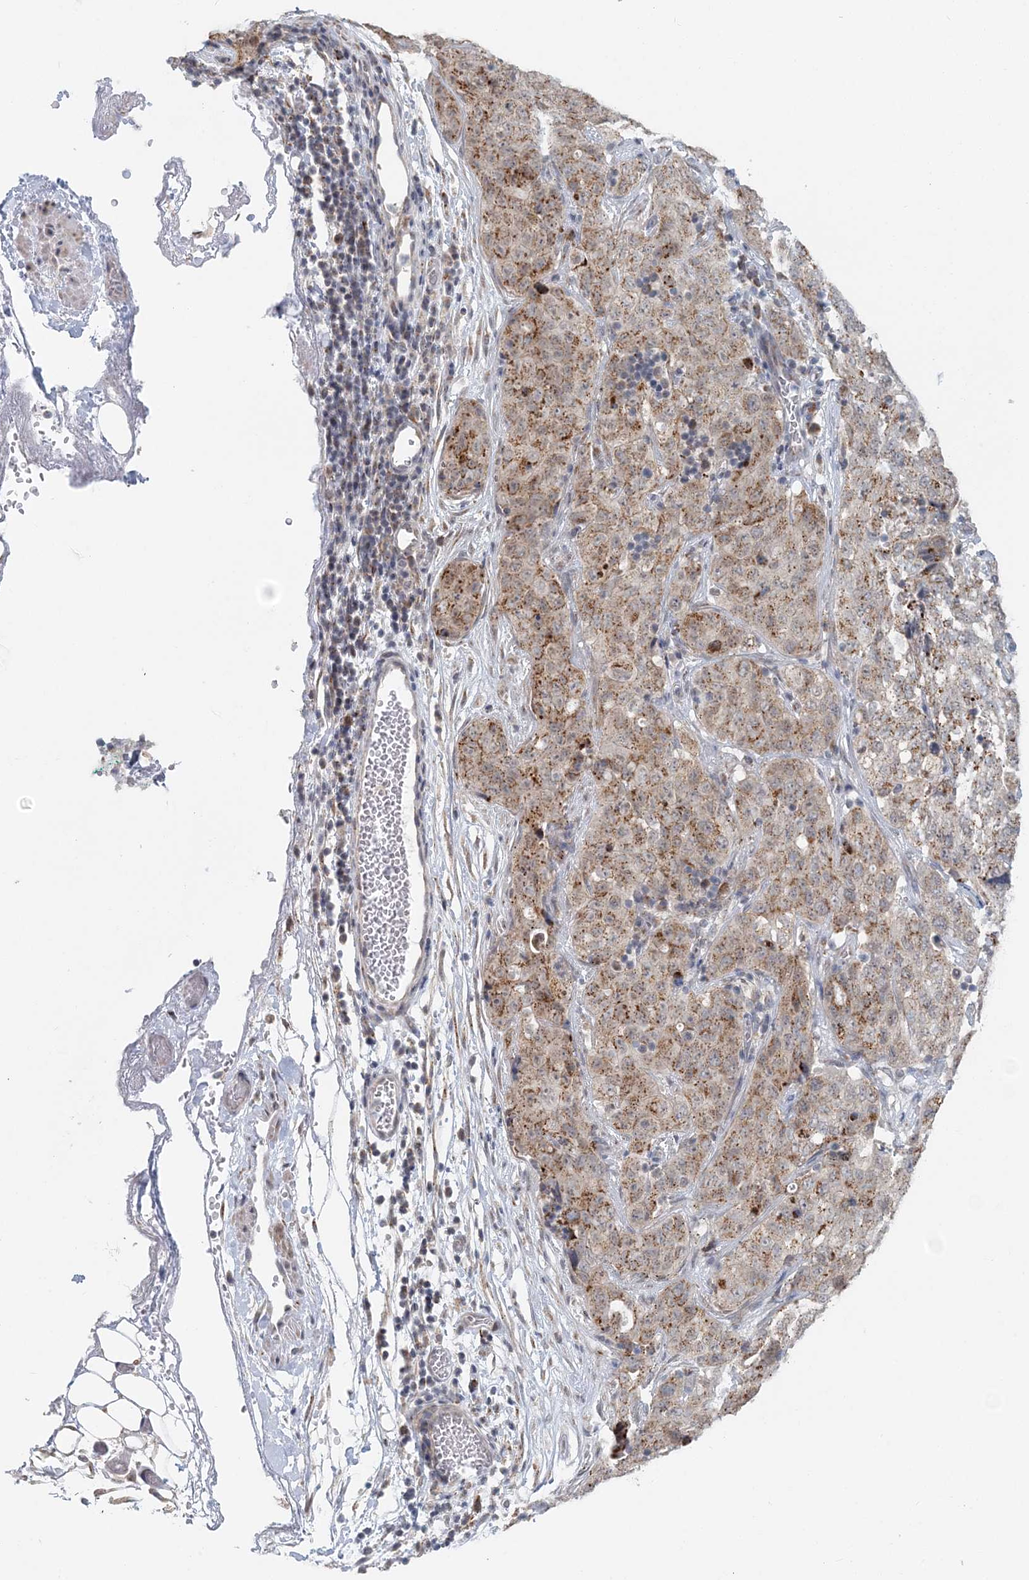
{"staining": {"intensity": "moderate", "quantity": ">75%", "location": "cytoplasmic/membranous"}, "tissue": "stomach cancer", "cell_type": "Tumor cells", "image_type": "cancer", "snomed": [{"axis": "morphology", "description": "Normal tissue, NOS"}, {"axis": "morphology", "description": "Adenocarcinoma, NOS"}, {"axis": "topography", "description": "Lymph node"}, {"axis": "topography", "description": "Stomach"}], "caption": "A high-resolution histopathology image shows IHC staining of stomach cancer (adenocarcinoma), which displays moderate cytoplasmic/membranous positivity in about >75% of tumor cells.", "gene": "RNF150", "patient": {"sex": "male", "age": 48}}